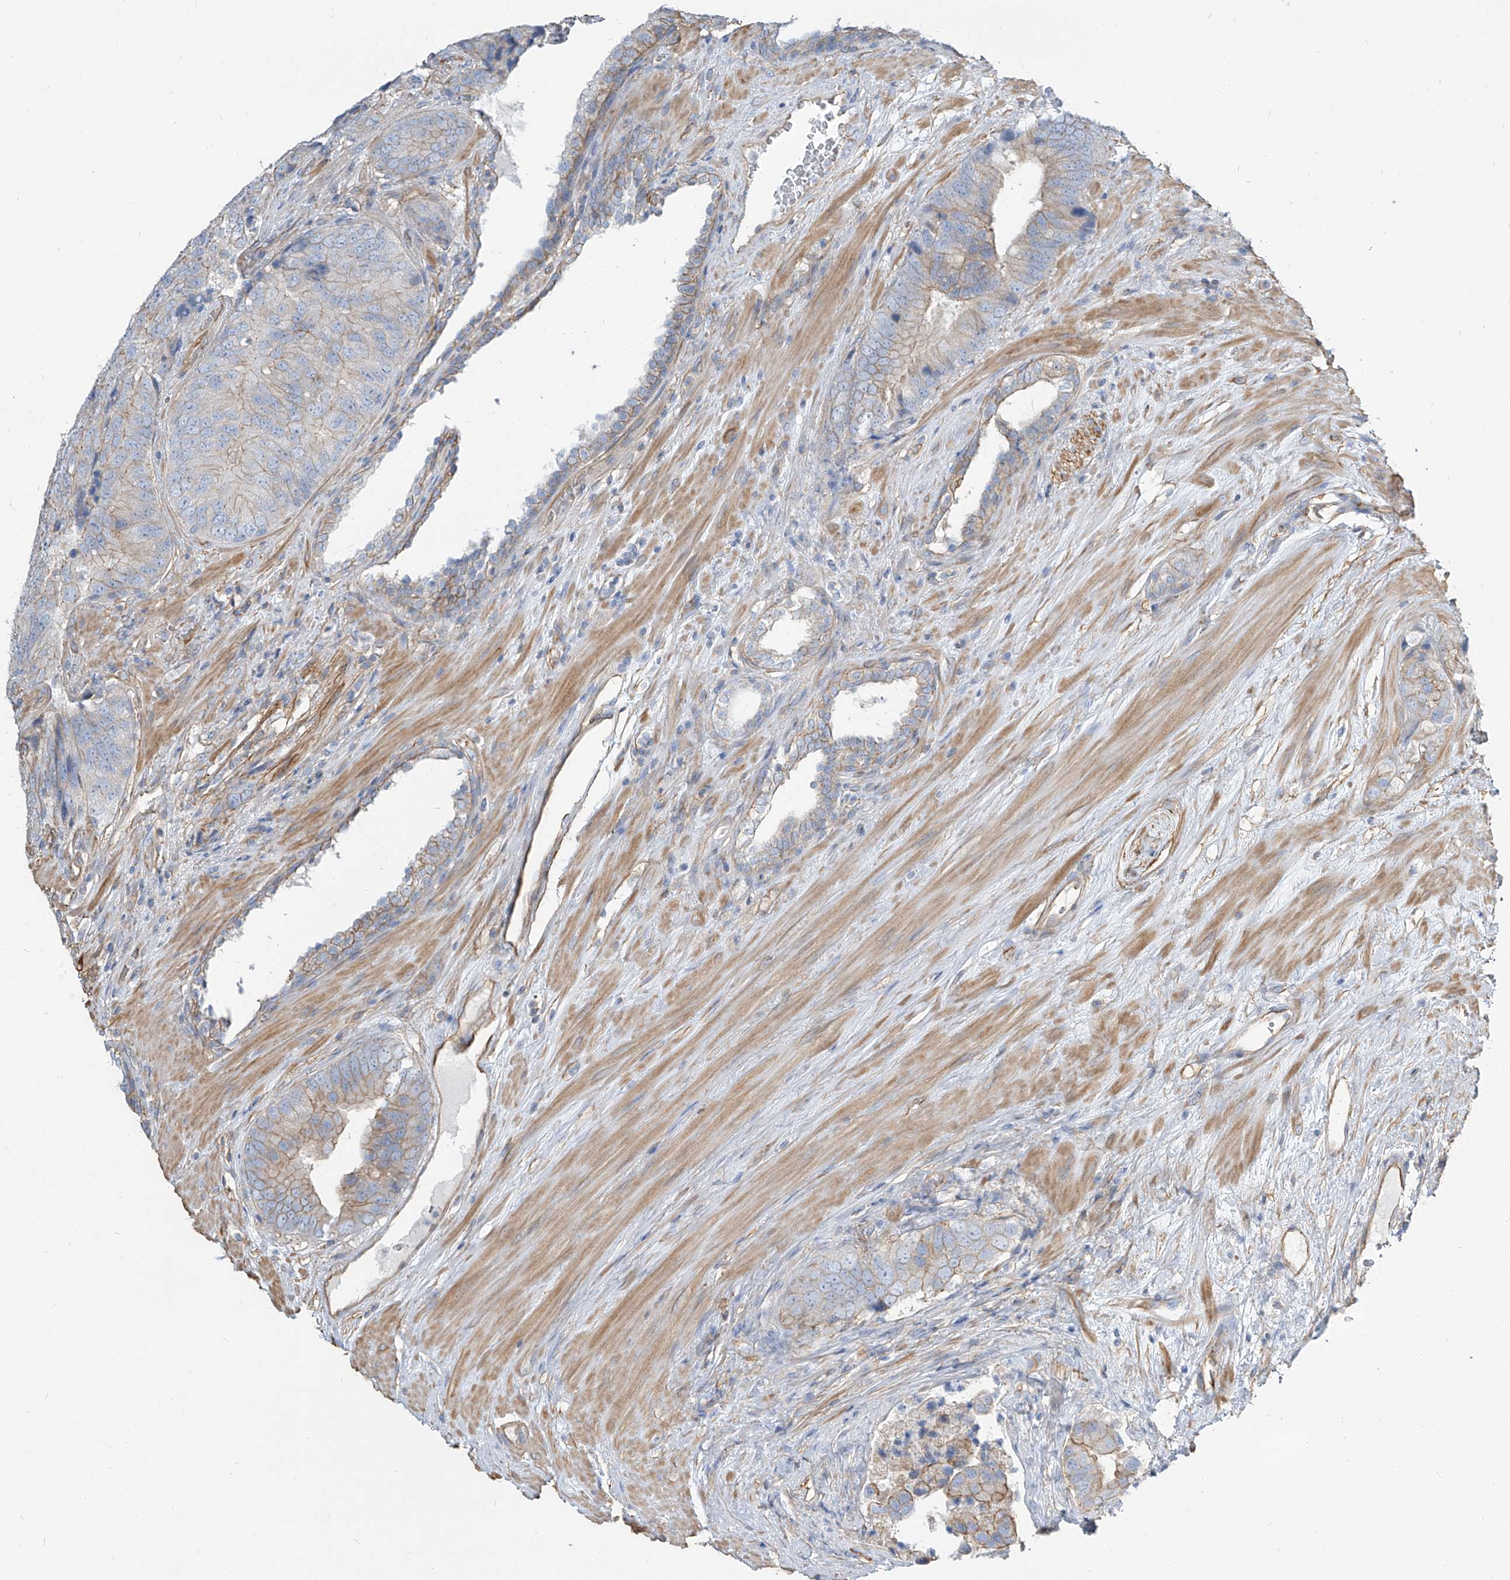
{"staining": {"intensity": "moderate", "quantity": "<25%", "location": "cytoplasmic/membranous"}, "tissue": "prostate cancer", "cell_type": "Tumor cells", "image_type": "cancer", "snomed": [{"axis": "morphology", "description": "Adenocarcinoma, High grade"}, {"axis": "topography", "description": "Prostate"}], "caption": "IHC of prostate high-grade adenocarcinoma demonstrates low levels of moderate cytoplasmic/membranous expression in approximately <25% of tumor cells.", "gene": "TXLNB", "patient": {"sex": "male", "age": 70}}